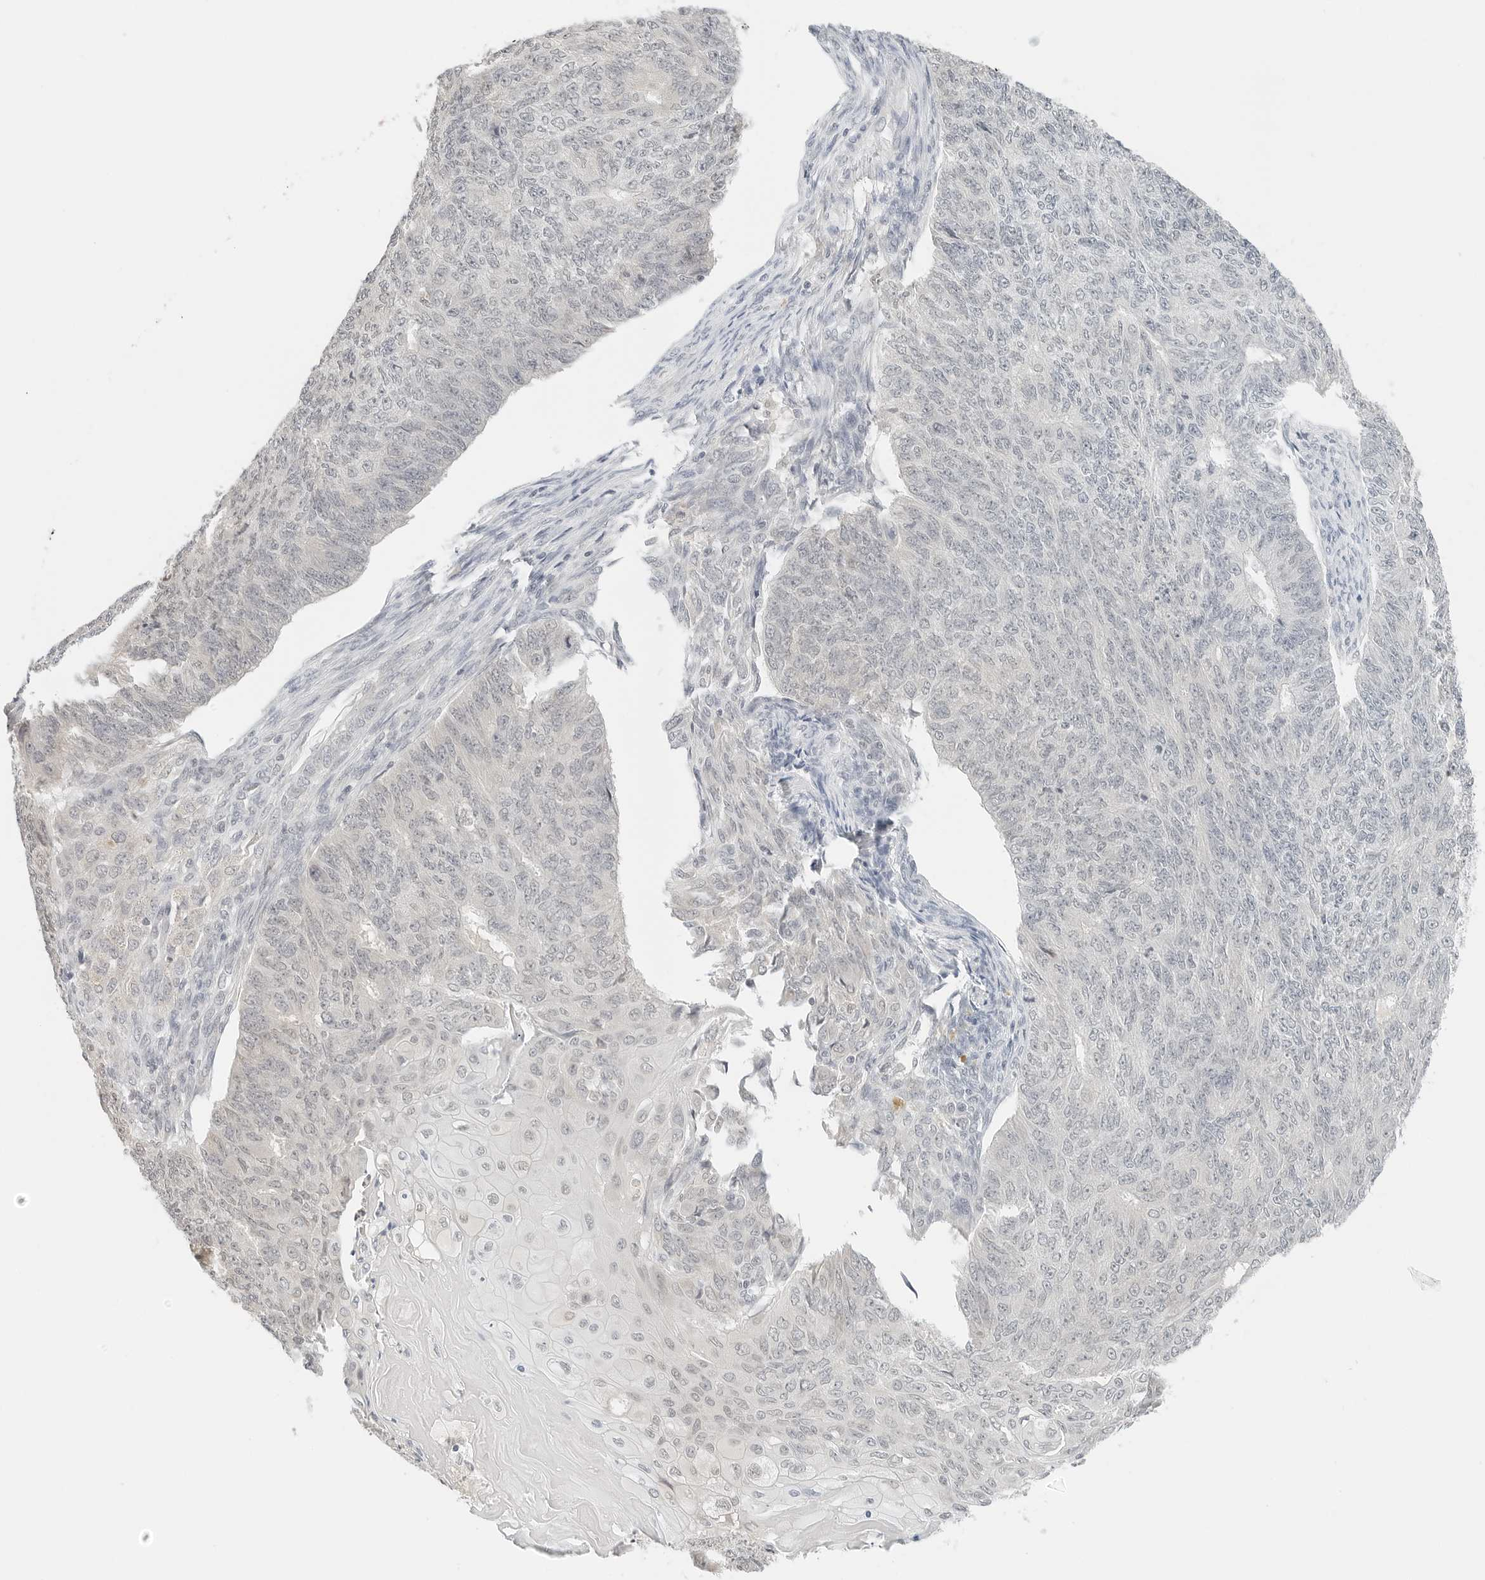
{"staining": {"intensity": "negative", "quantity": "none", "location": "none"}, "tissue": "endometrial cancer", "cell_type": "Tumor cells", "image_type": "cancer", "snomed": [{"axis": "morphology", "description": "Adenocarcinoma, NOS"}, {"axis": "topography", "description": "Endometrium"}], "caption": "Immunohistochemical staining of human endometrial cancer (adenocarcinoma) demonstrates no significant expression in tumor cells.", "gene": "NEO1", "patient": {"sex": "female", "age": 32}}